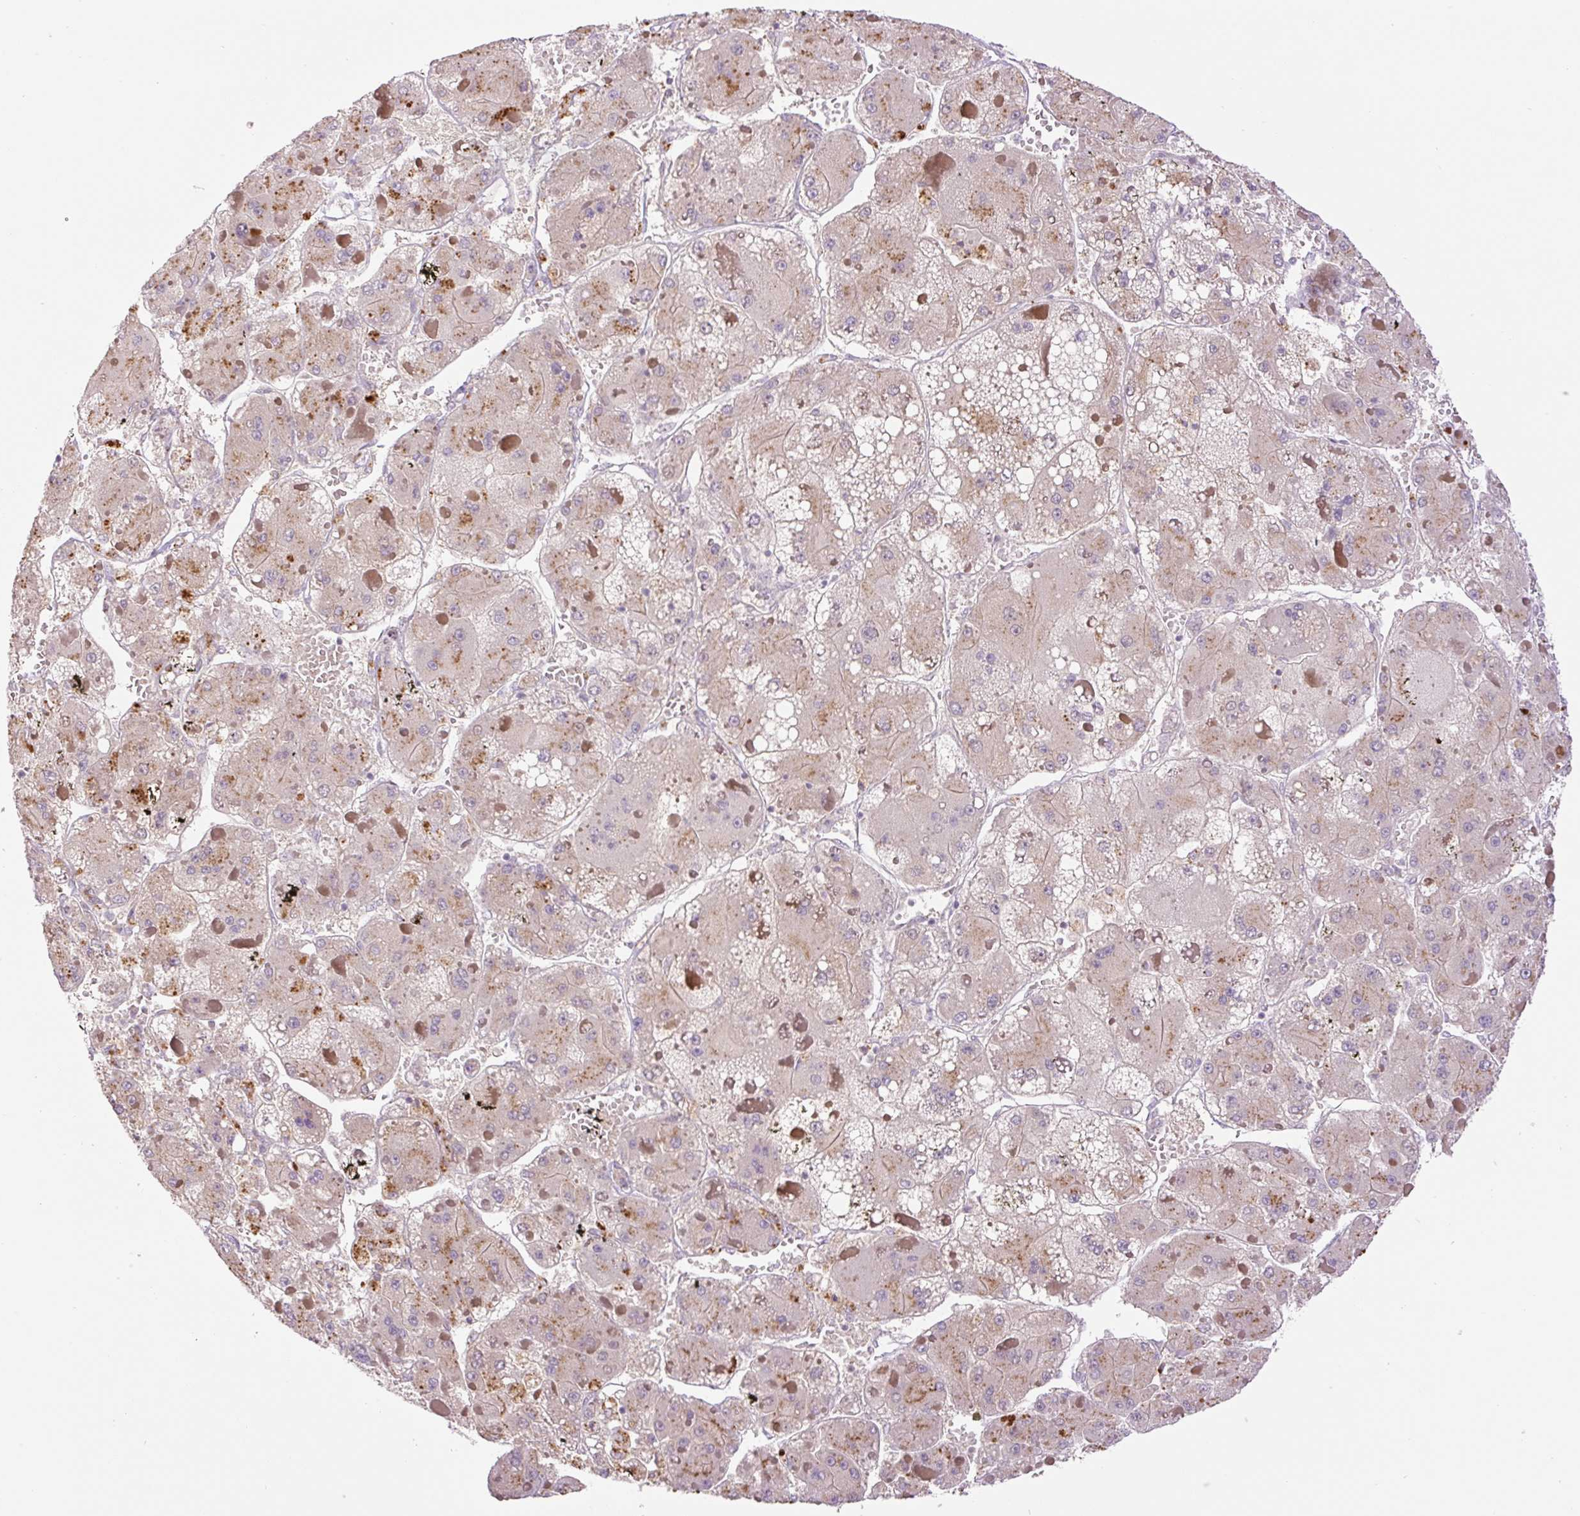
{"staining": {"intensity": "negative", "quantity": "none", "location": "none"}, "tissue": "liver cancer", "cell_type": "Tumor cells", "image_type": "cancer", "snomed": [{"axis": "morphology", "description": "Carcinoma, Hepatocellular, NOS"}, {"axis": "topography", "description": "Liver"}], "caption": "Immunohistochemical staining of liver cancer (hepatocellular carcinoma) demonstrates no significant staining in tumor cells.", "gene": "HABP4", "patient": {"sex": "female", "age": 73}}